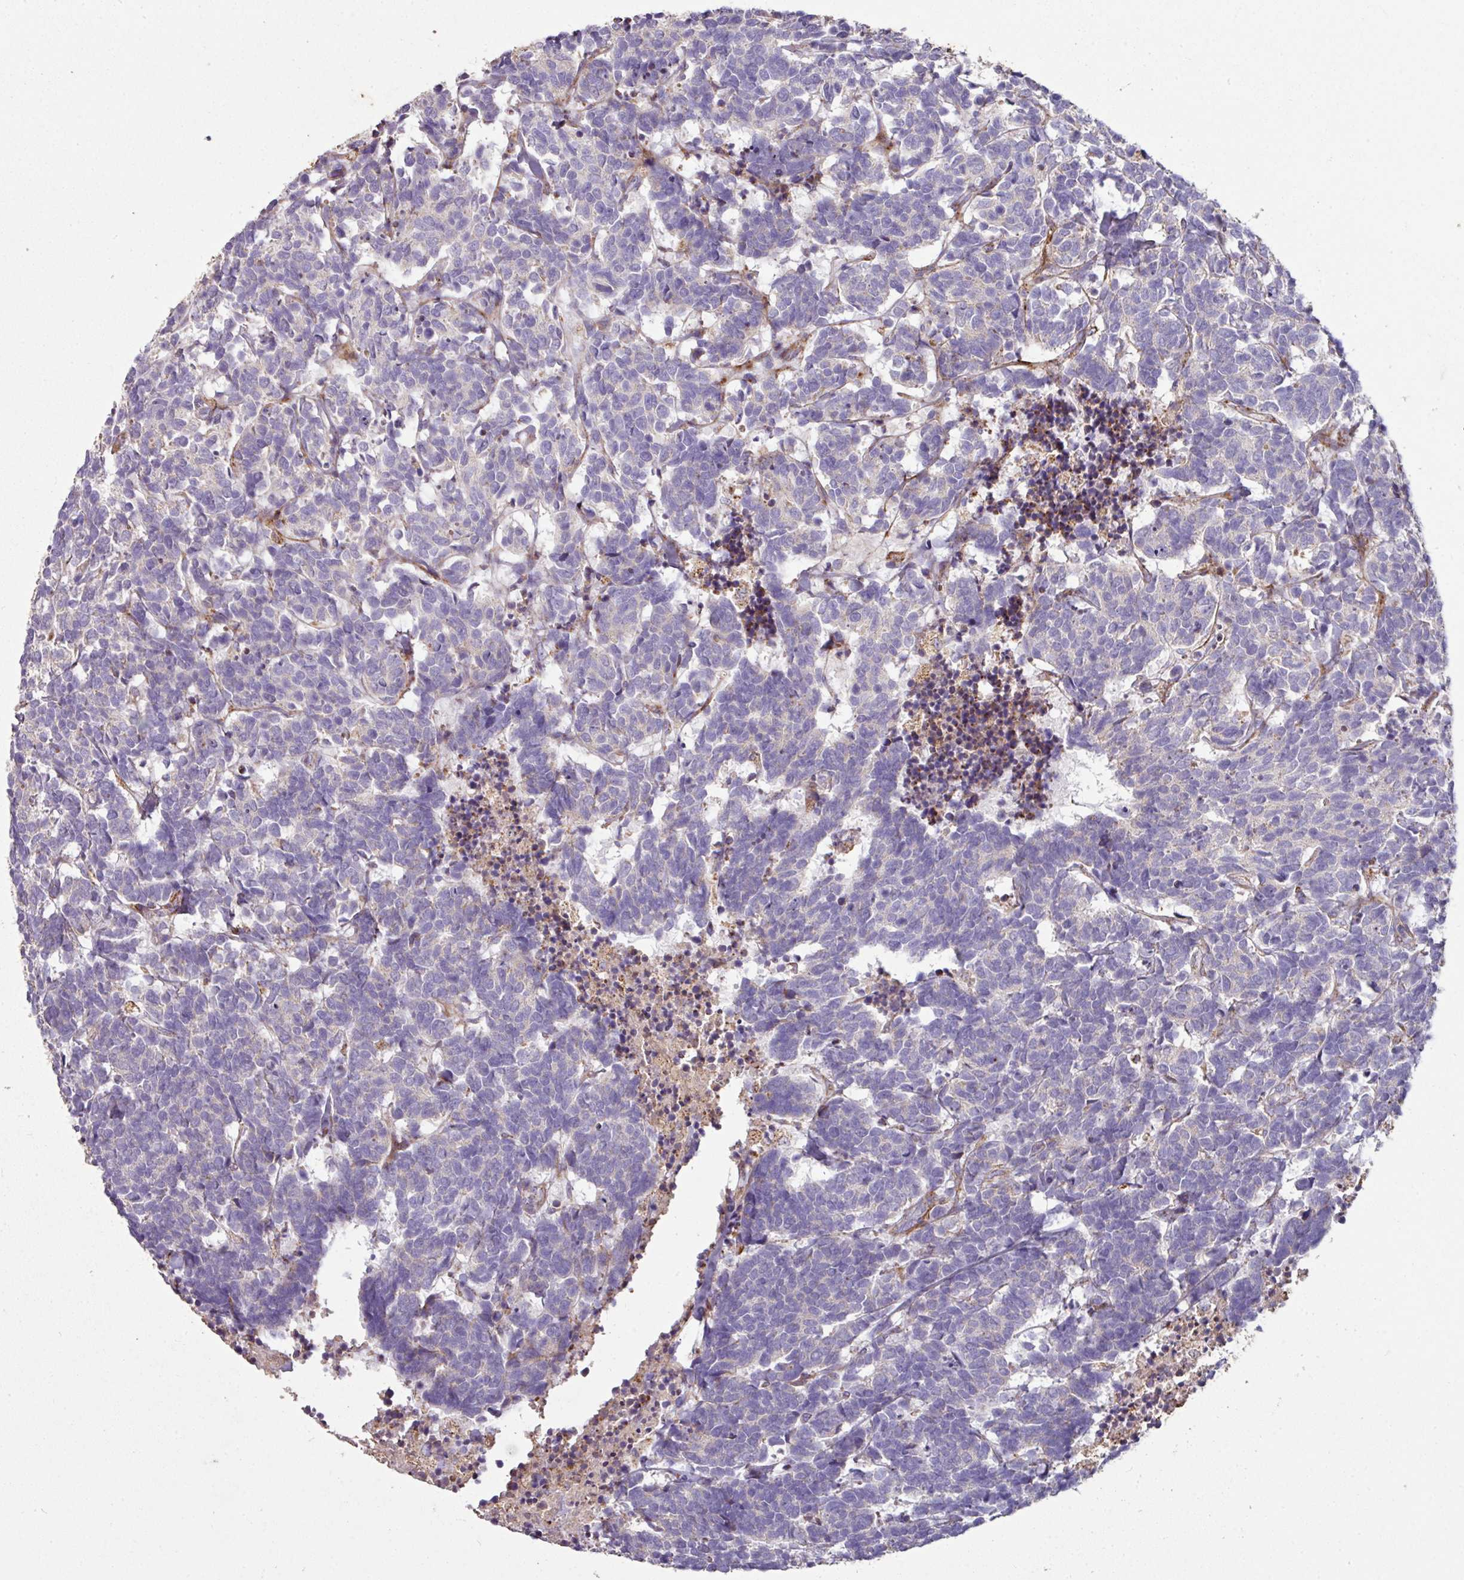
{"staining": {"intensity": "negative", "quantity": "none", "location": "none"}, "tissue": "carcinoid", "cell_type": "Tumor cells", "image_type": "cancer", "snomed": [{"axis": "morphology", "description": "Carcinoma, NOS"}, {"axis": "morphology", "description": "Carcinoid, malignant, NOS"}, {"axis": "topography", "description": "Urinary bladder"}], "caption": "A high-resolution photomicrograph shows immunohistochemistry (IHC) staining of carcinoma, which exhibits no significant positivity in tumor cells. (DAB immunohistochemistry with hematoxylin counter stain).", "gene": "SQOR", "patient": {"sex": "male", "age": 57}}